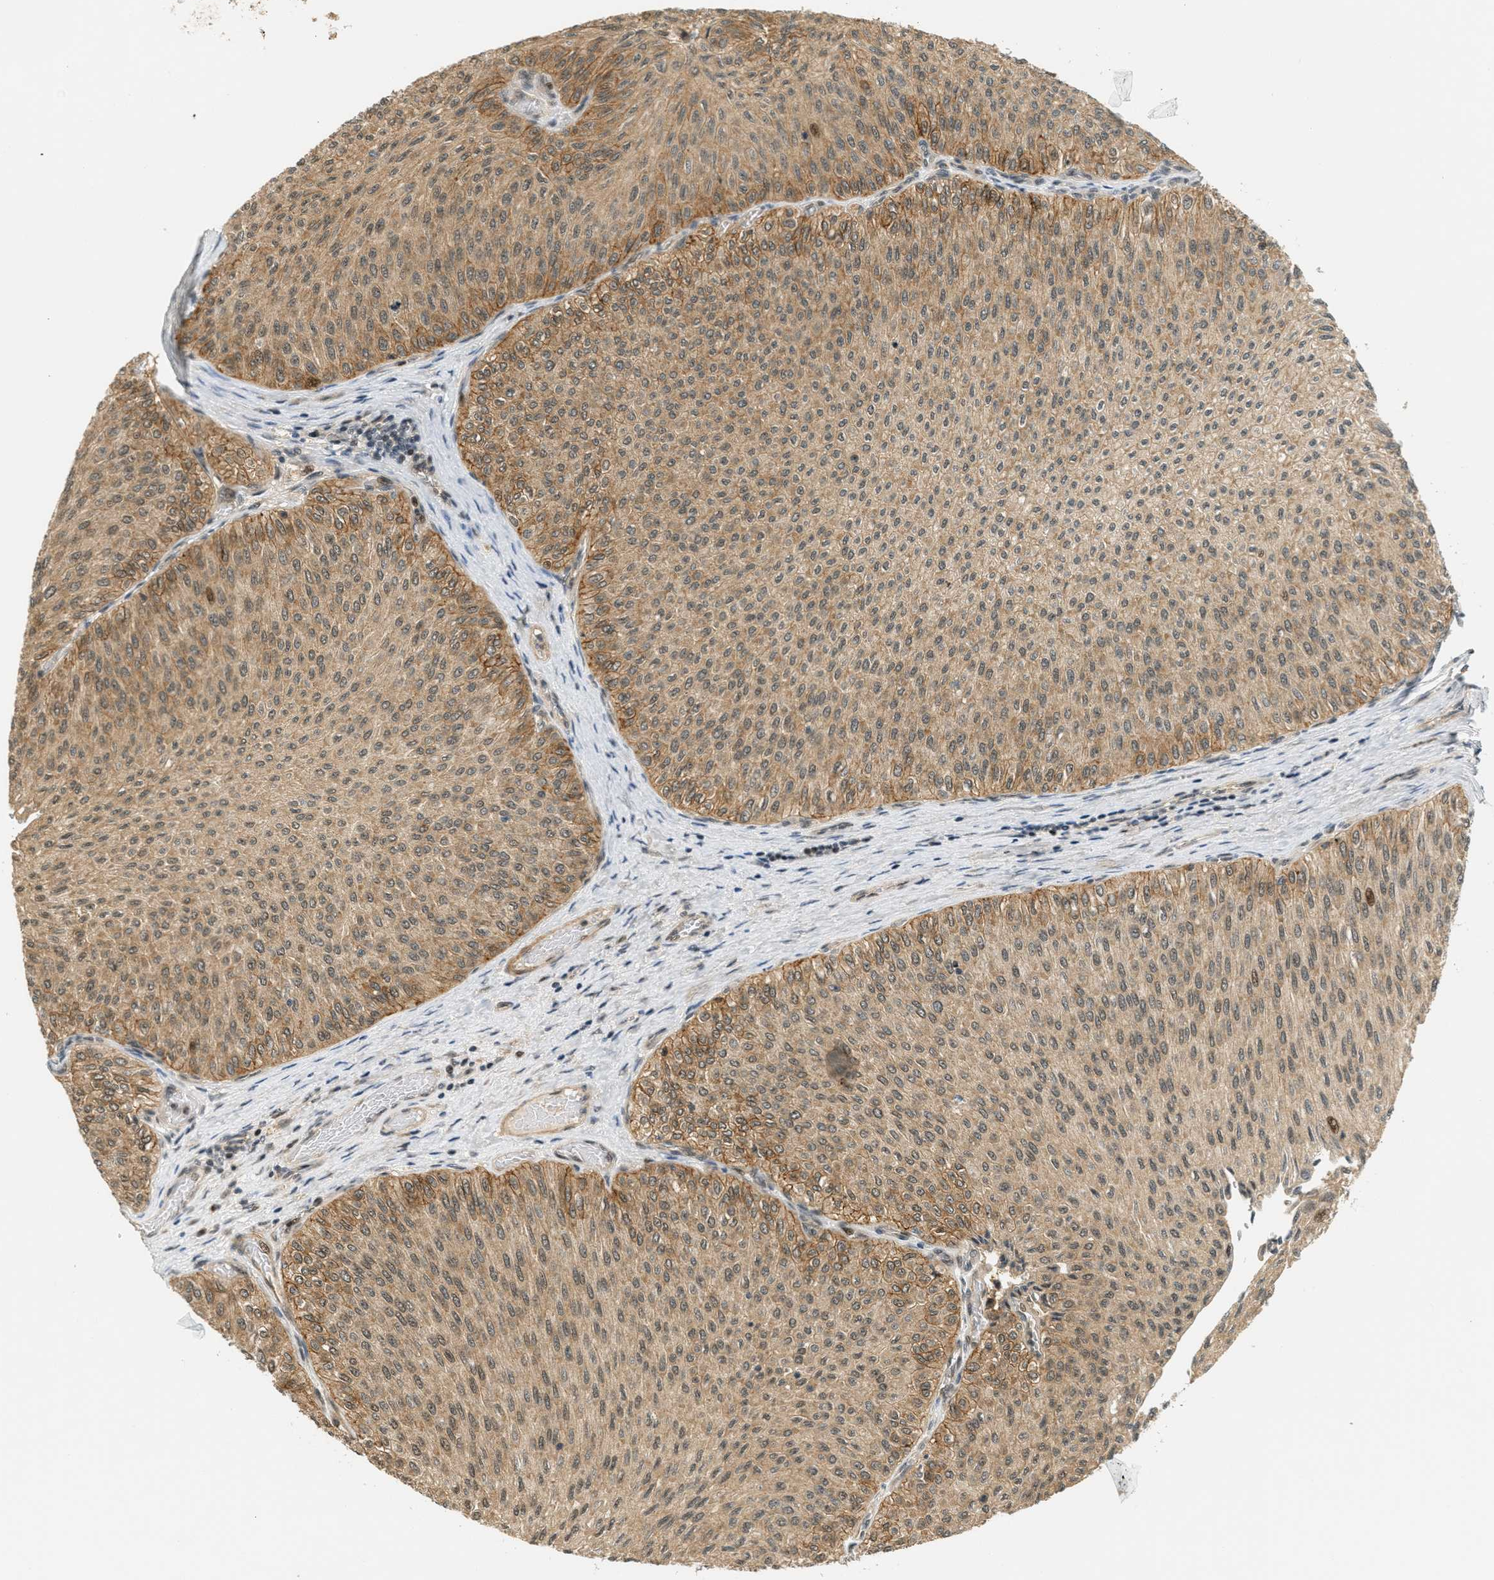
{"staining": {"intensity": "moderate", "quantity": ">75%", "location": "cytoplasmic/membranous,nuclear"}, "tissue": "urothelial cancer", "cell_type": "Tumor cells", "image_type": "cancer", "snomed": [{"axis": "morphology", "description": "Urothelial carcinoma, Low grade"}, {"axis": "topography", "description": "Urinary bladder"}], "caption": "This is an image of immunohistochemistry (IHC) staining of low-grade urothelial carcinoma, which shows moderate staining in the cytoplasmic/membranous and nuclear of tumor cells.", "gene": "FOXM1", "patient": {"sex": "male", "age": 78}}